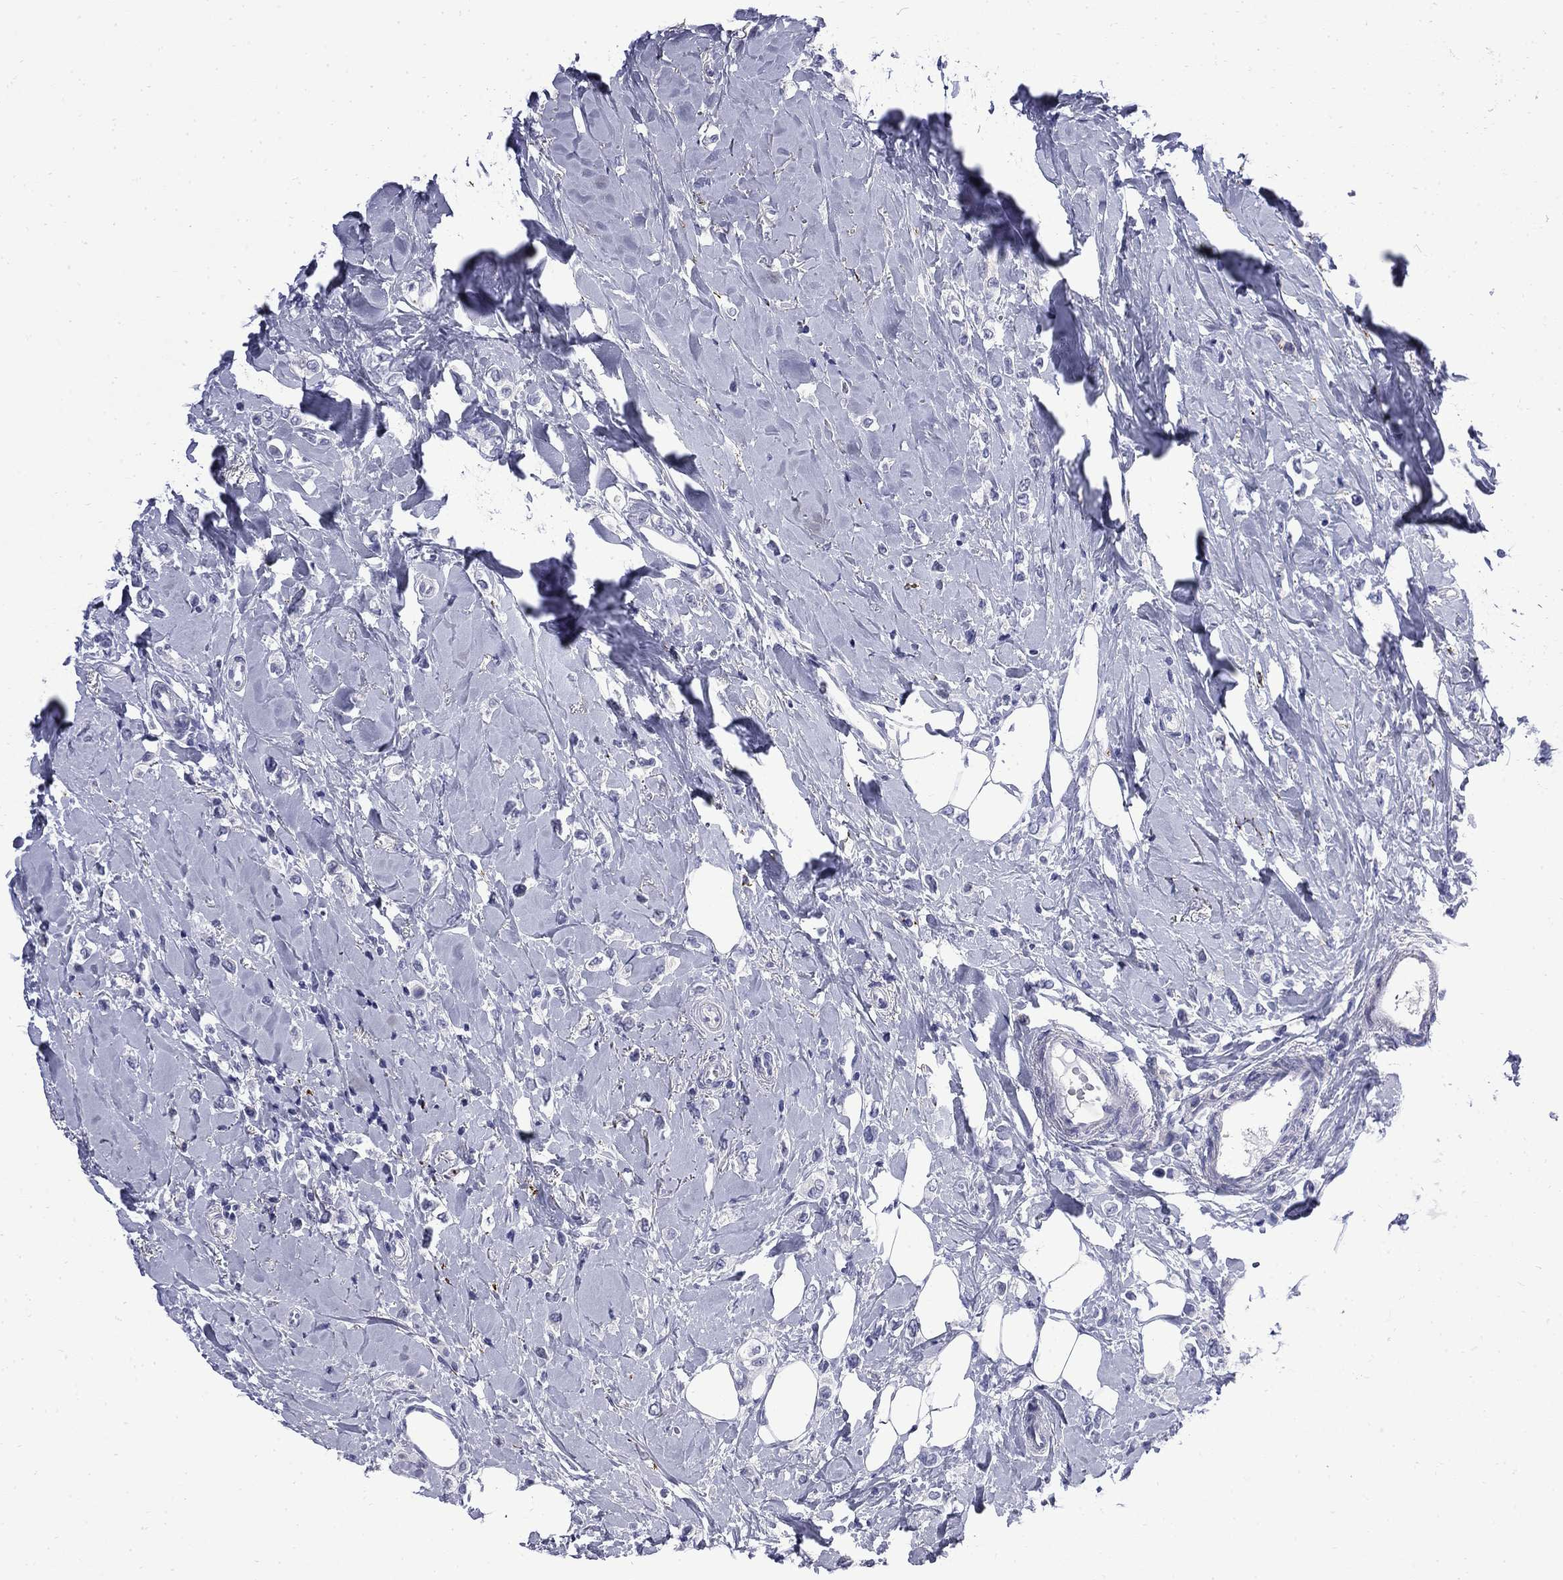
{"staining": {"intensity": "negative", "quantity": "none", "location": "none"}, "tissue": "breast cancer", "cell_type": "Tumor cells", "image_type": "cancer", "snomed": [{"axis": "morphology", "description": "Lobular carcinoma"}, {"axis": "topography", "description": "Breast"}], "caption": "Immunohistochemistry (IHC) photomicrograph of breast cancer (lobular carcinoma) stained for a protein (brown), which exhibits no positivity in tumor cells. (IHC, brightfield microscopy, high magnification).", "gene": "MGARP", "patient": {"sex": "female", "age": 66}}